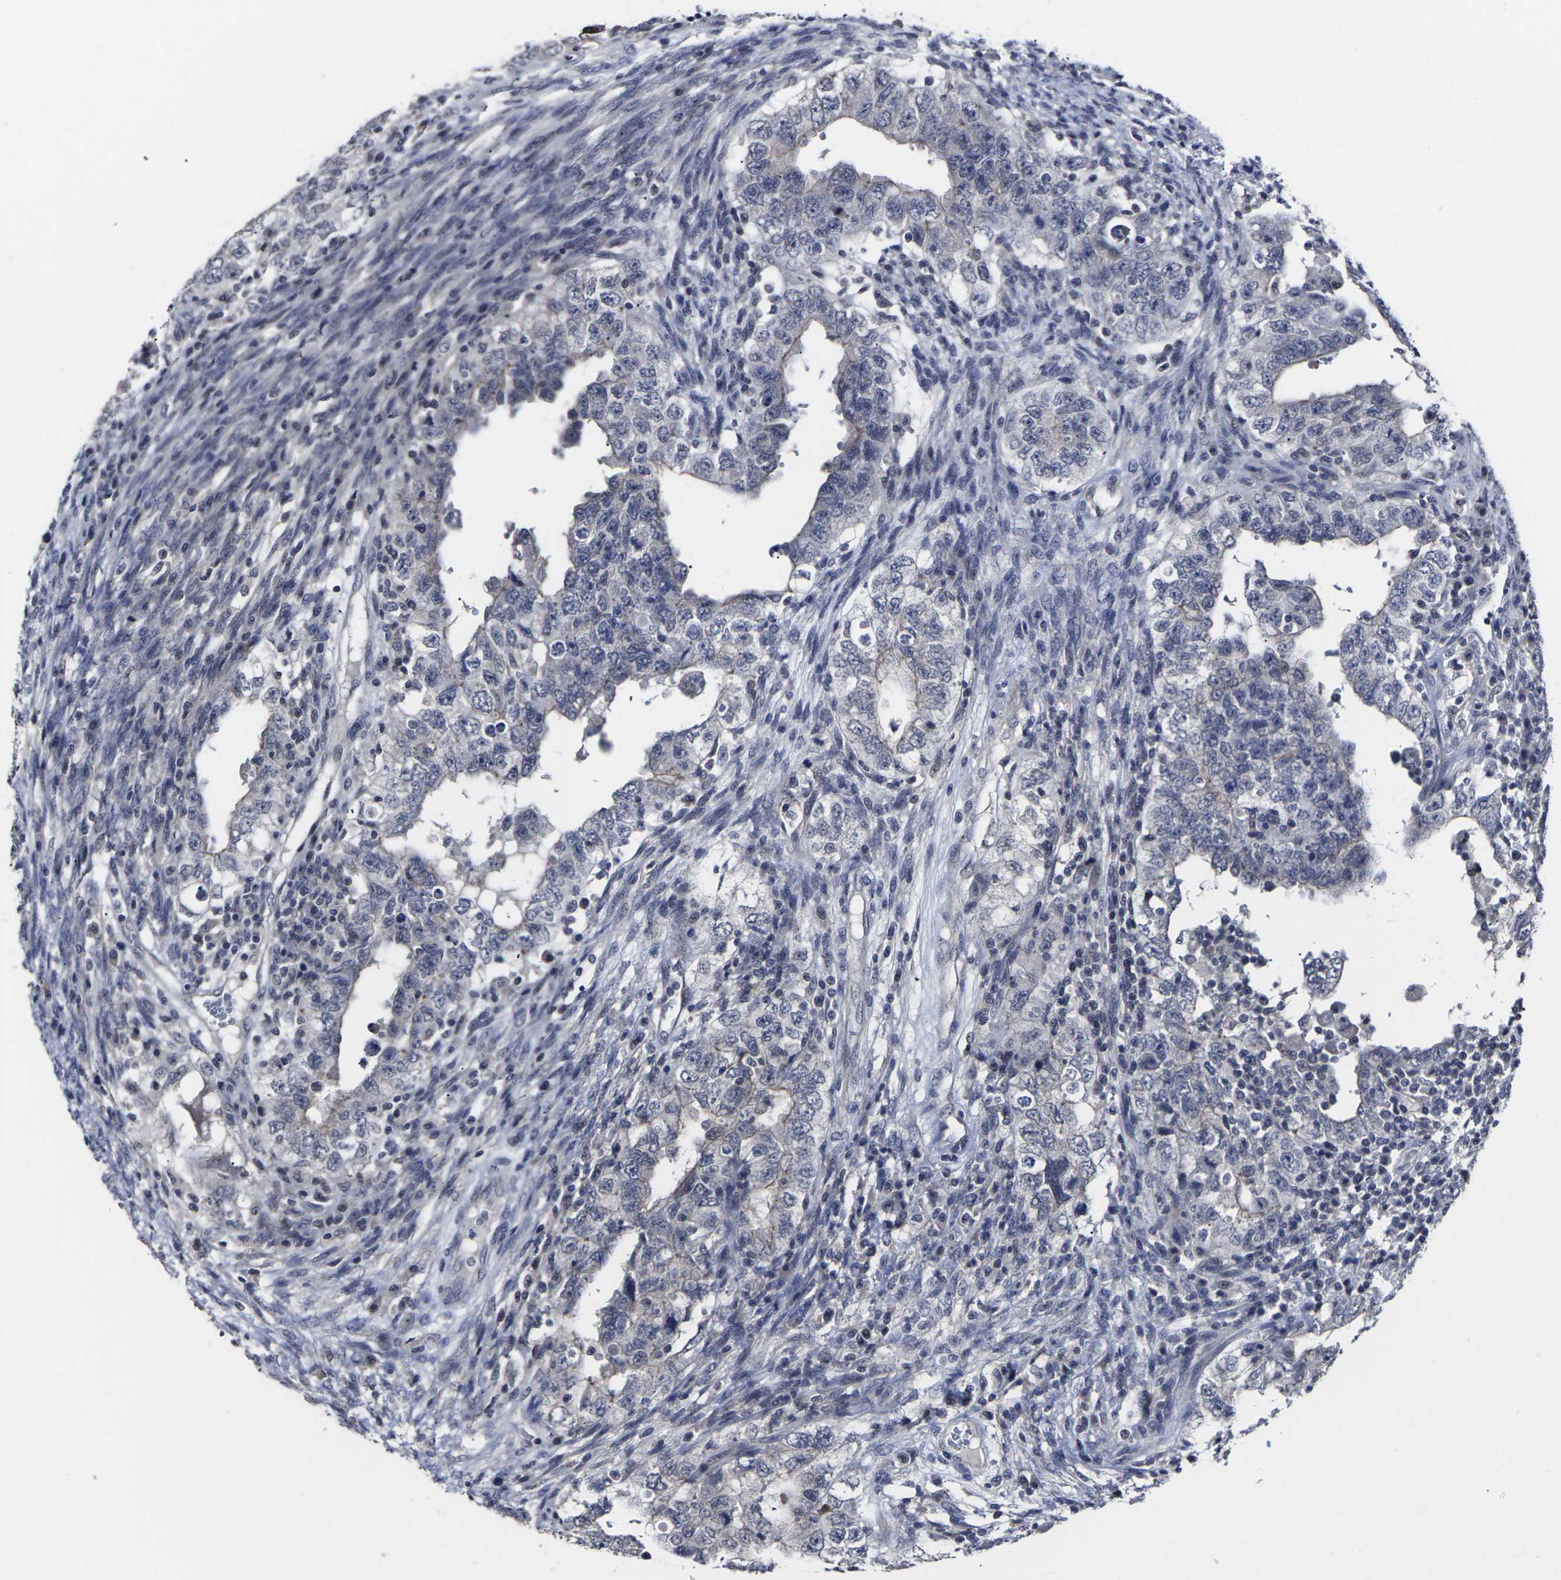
{"staining": {"intensity": "negative", "quantity": "none", "location": "none"}, "tissue": "testis cancer", "cell_type": "Tumor cells", "image_type": "cancer", "snomed": [{"axis": "morphology", "description": "Carcinoma, Embryonal, NOS"}, {"axis": "topography", "description": "Testis"}], "caption": "An immunohistochemistry photomicrograph of embryonal carcinoma (testis) is shown. There is no staining in tumor cells of embryonal carcinoma (testis). (DAB immunohistochemistry visualized using brightfield microscopy, high magnification).", "gene": "MSANTD4", "patient": {"sex": "male", "age": 26}}